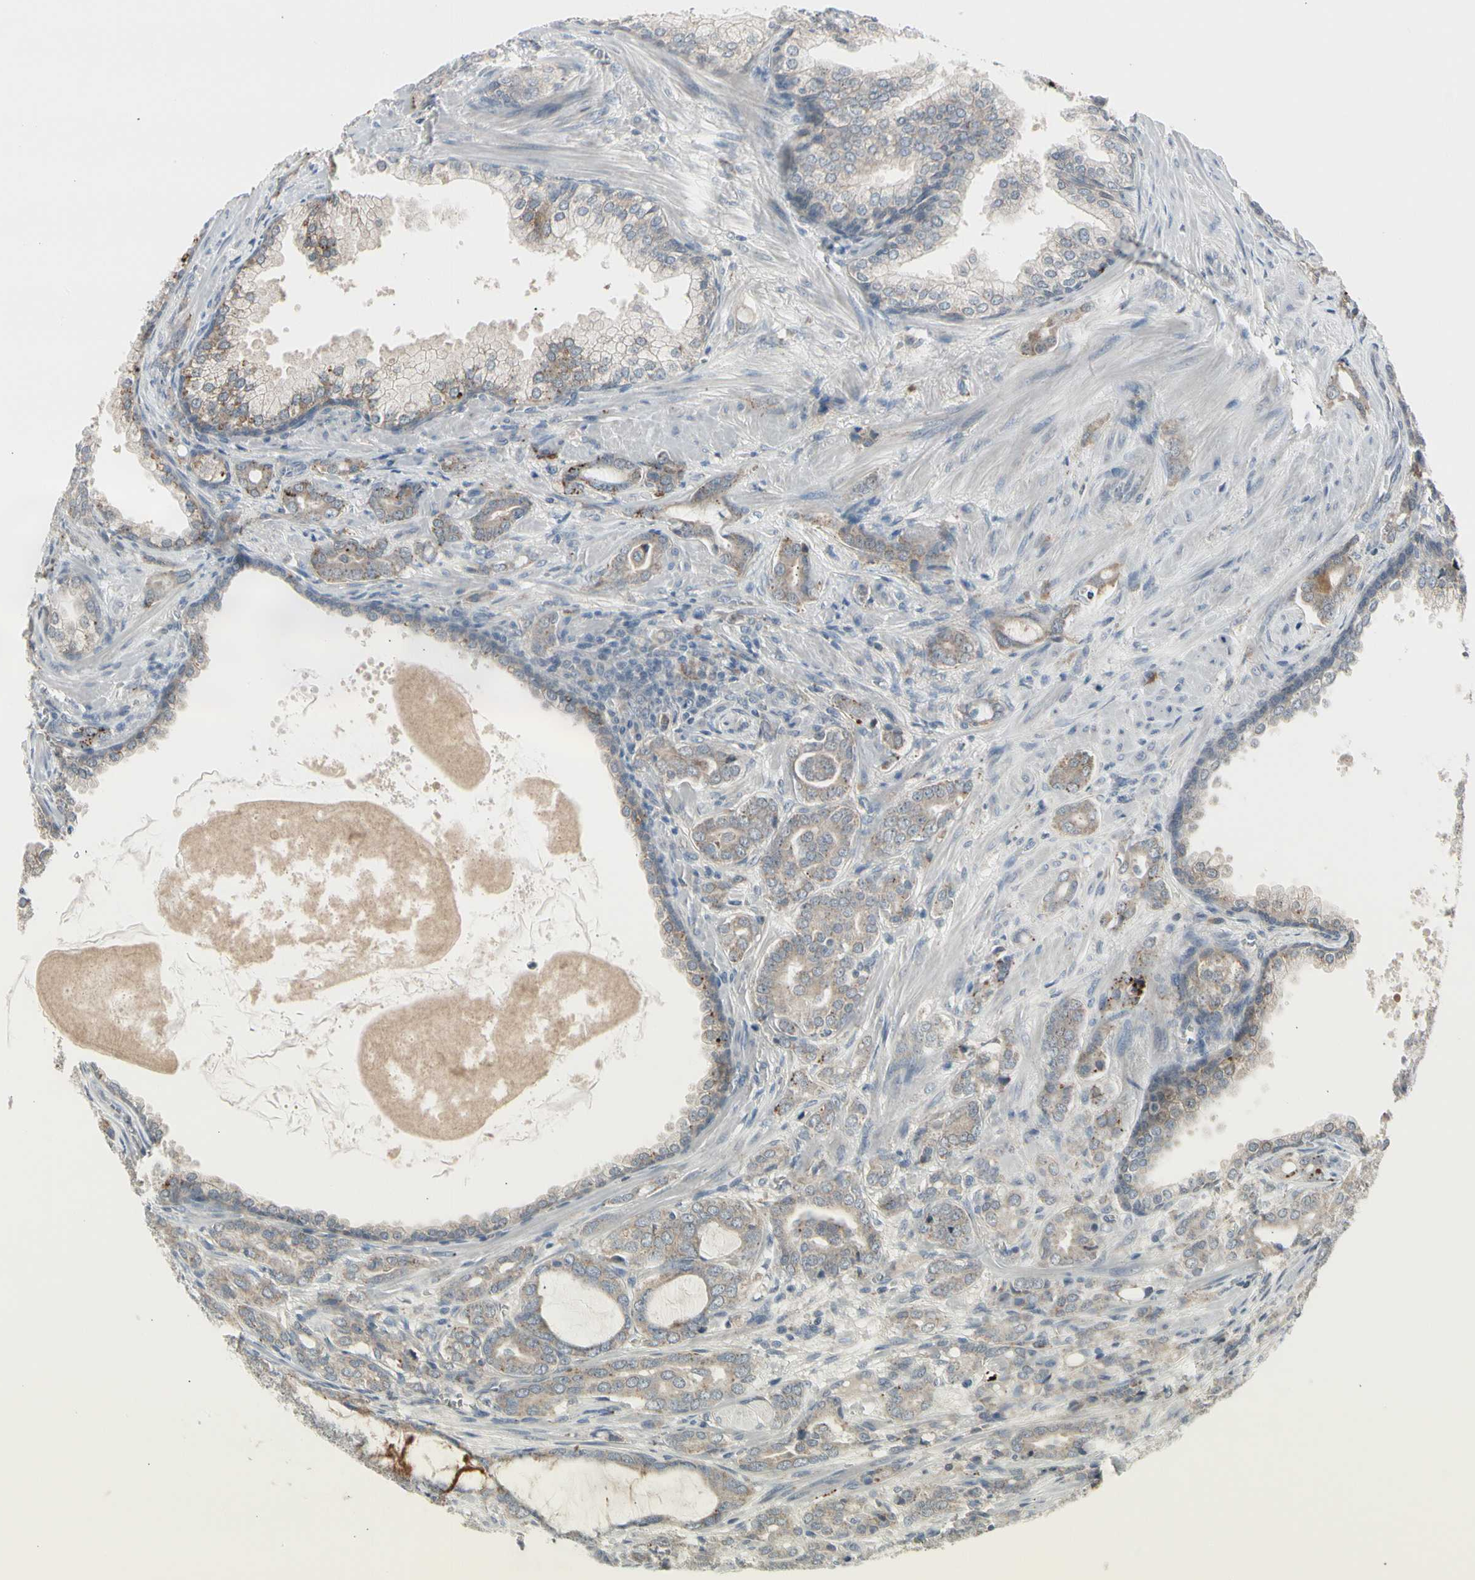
{"staining": {"intensity": "weak", "quantity": ">75%", "location": "cytoplasmic/membranous"}, "tissue": "prostate cancer", "cell_type": "Tumor cells", "image_type": "cancer", "snomed": [{"axis": "morphology", "description": "Adenocarcinoma, High grade"}, {"axis": "topography", "description": "Prostate"}], "caption": "Immunohistochemical staining of prostate cancer exhibits weak cytoplasmic/membranous protein staining in approximately >75% of tumor cells. The staining is performed using DAB brown chromogen to label protein expression. The nuclei are counter-stained blue using hematoxylin.", "gene": "GRN", "patient": {"sex": "male", "age": 64}}